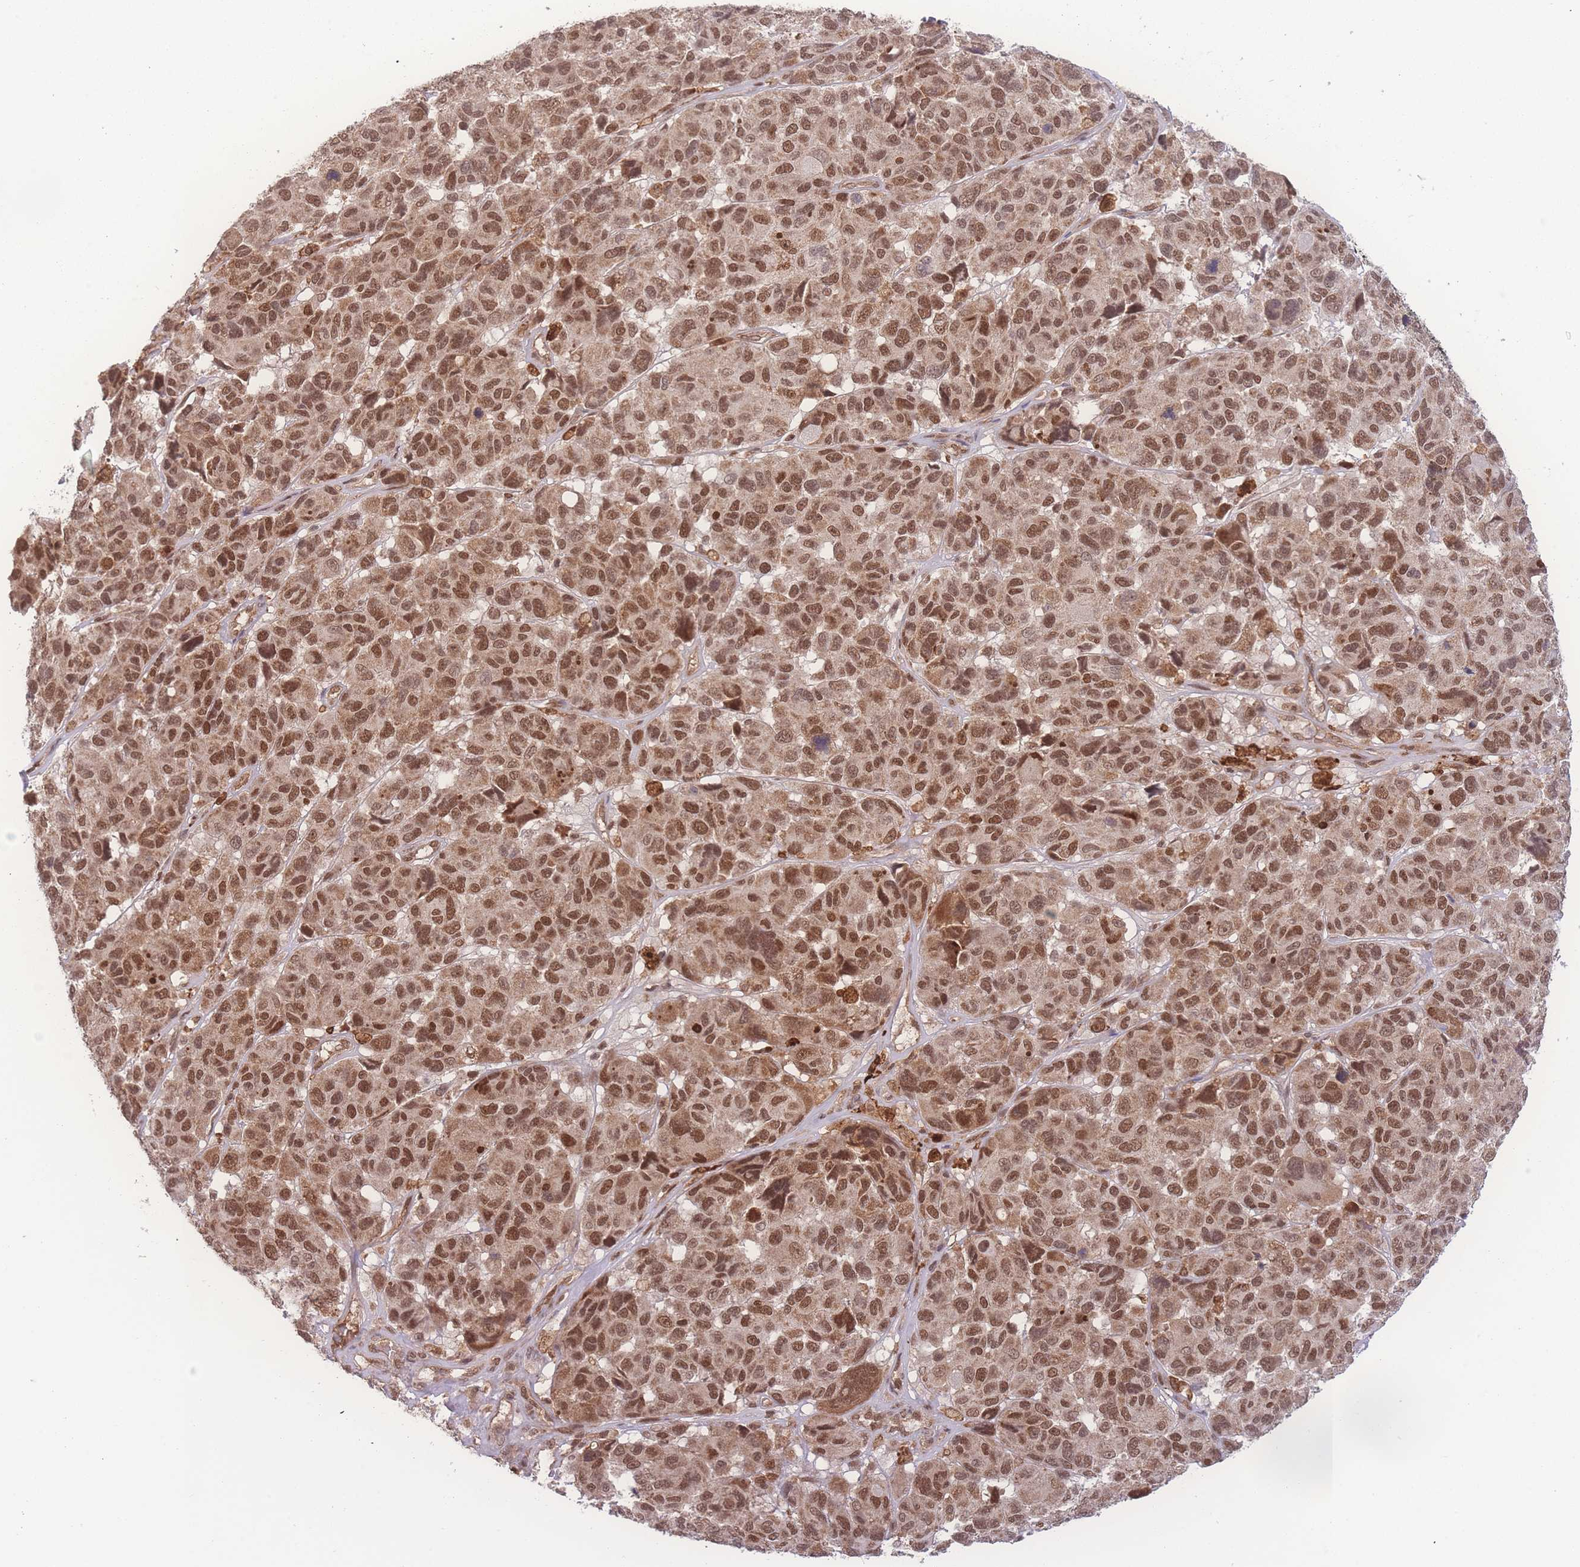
{"staining": {"intensity": "moderate", "quantity": ">75%", "location": "cytoplasmic/membranous,nuclear"}, "tissue": "melanoma", "cell_type": "Tumor cells", "image_type": "cancer", "snomed": [{"axis": "morphology", "description": "Malignant melanoma, NOS"}, {"axis": "topography", "description": "Skin"}], "caption": "Malignant melanoma stained for a protein demonstrates moderate cytoplasmic/membranous and nuclear positivity in tumor cells.", "gene": "RAVER1", "patient": {"sex": "female", "age": 66}}